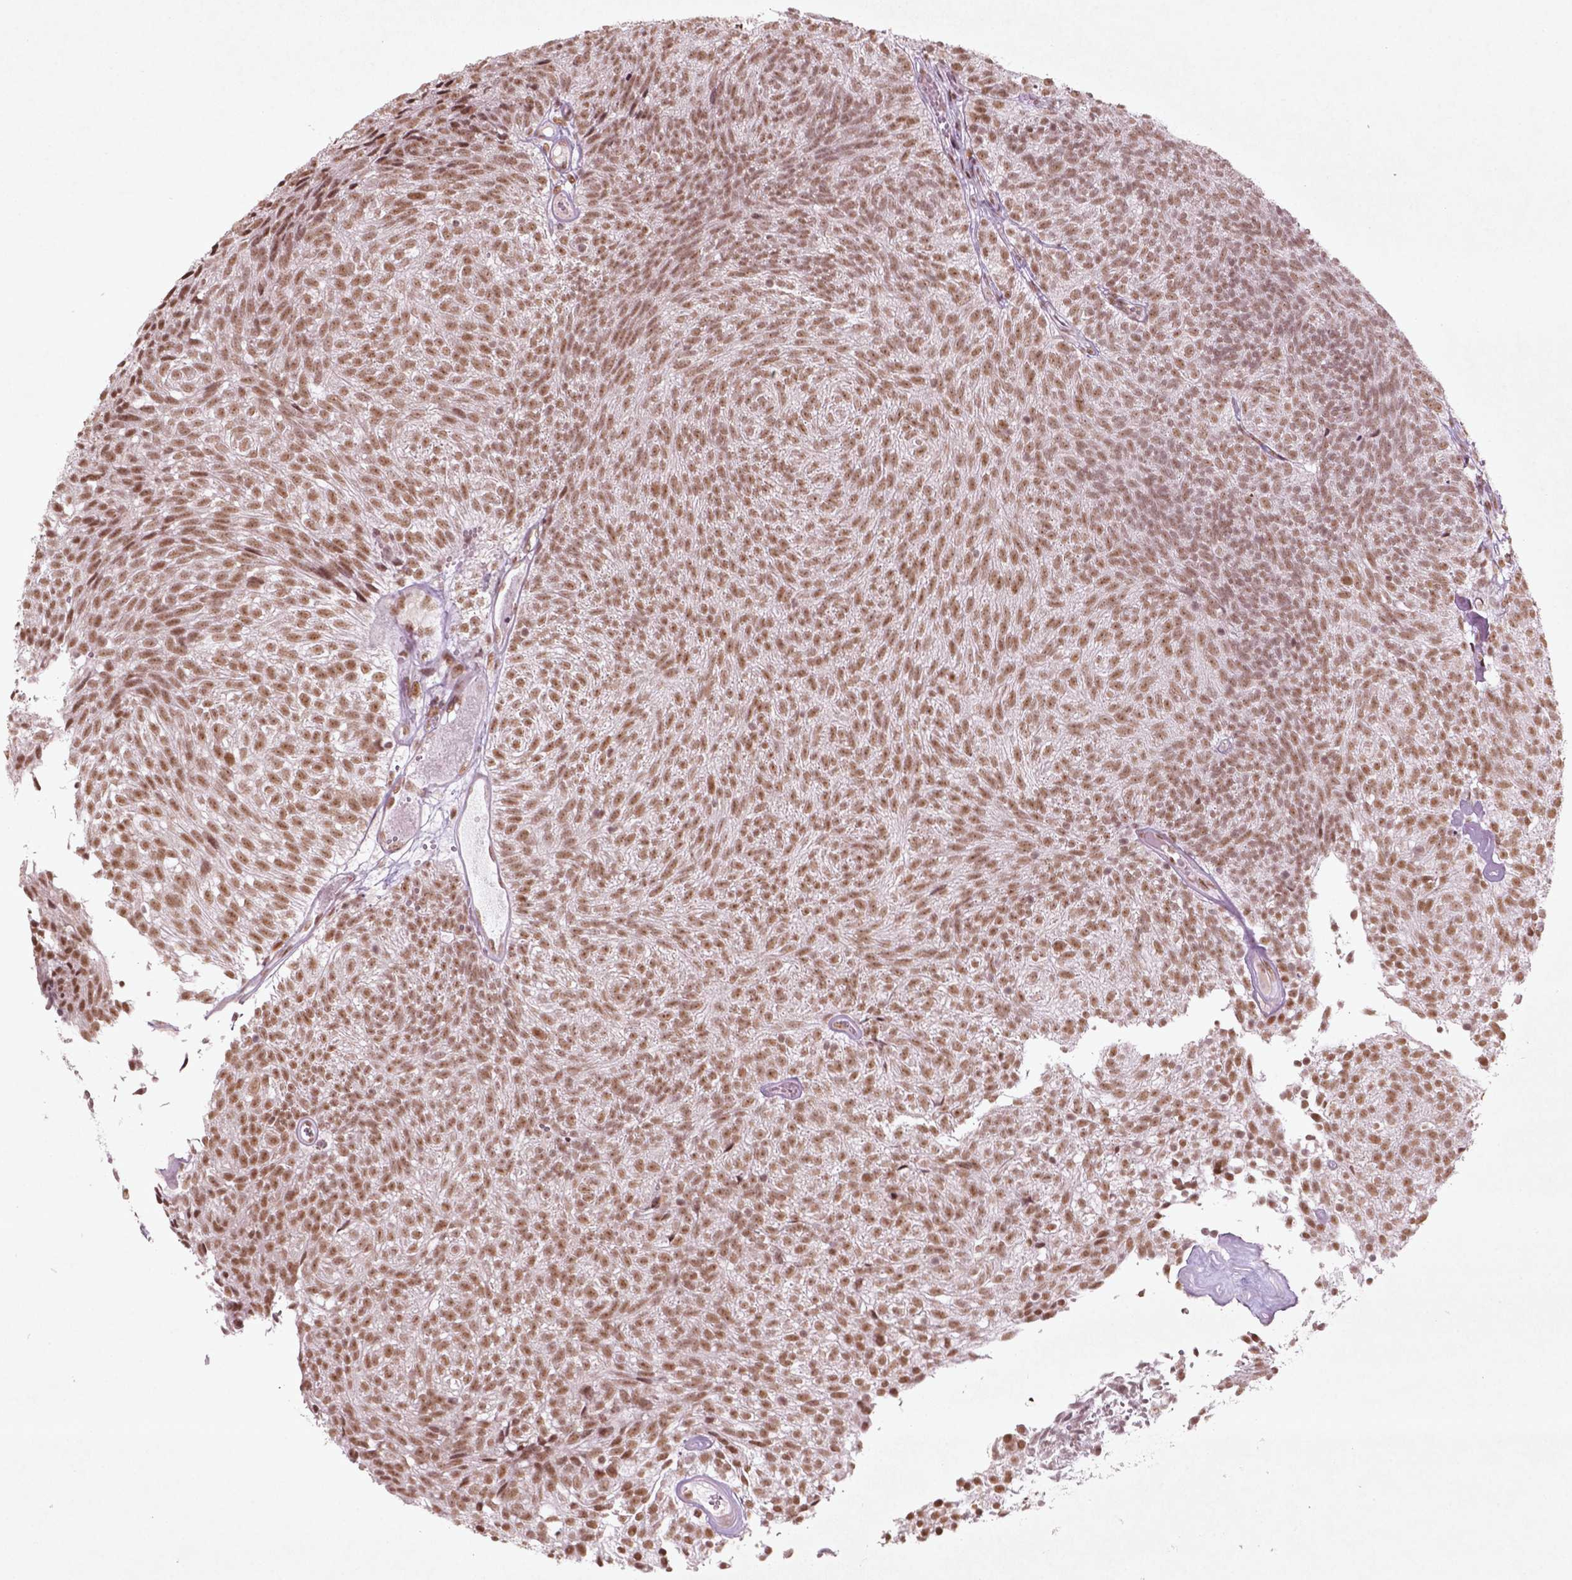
{"staining": {"intensity": "moderate", "quantity": ">75%", "location": "nuclear"}, "tissue": "urothelial cancer", "cell_type": "Tumor cells", "image_type": "cancer", "snomed": [{"axis": "morphology", "description": "Urothelial carcinoma, Low grade"}, {"axis": "topography", "description": "Urinary bladder"}], "caption": "Moderate nuclear protein staining is identified in about >75% of tumor cells in low-grade urothelial carcinoma.", "gene": "HMG20B", "patient": {"sex": "male", "age": 77}}